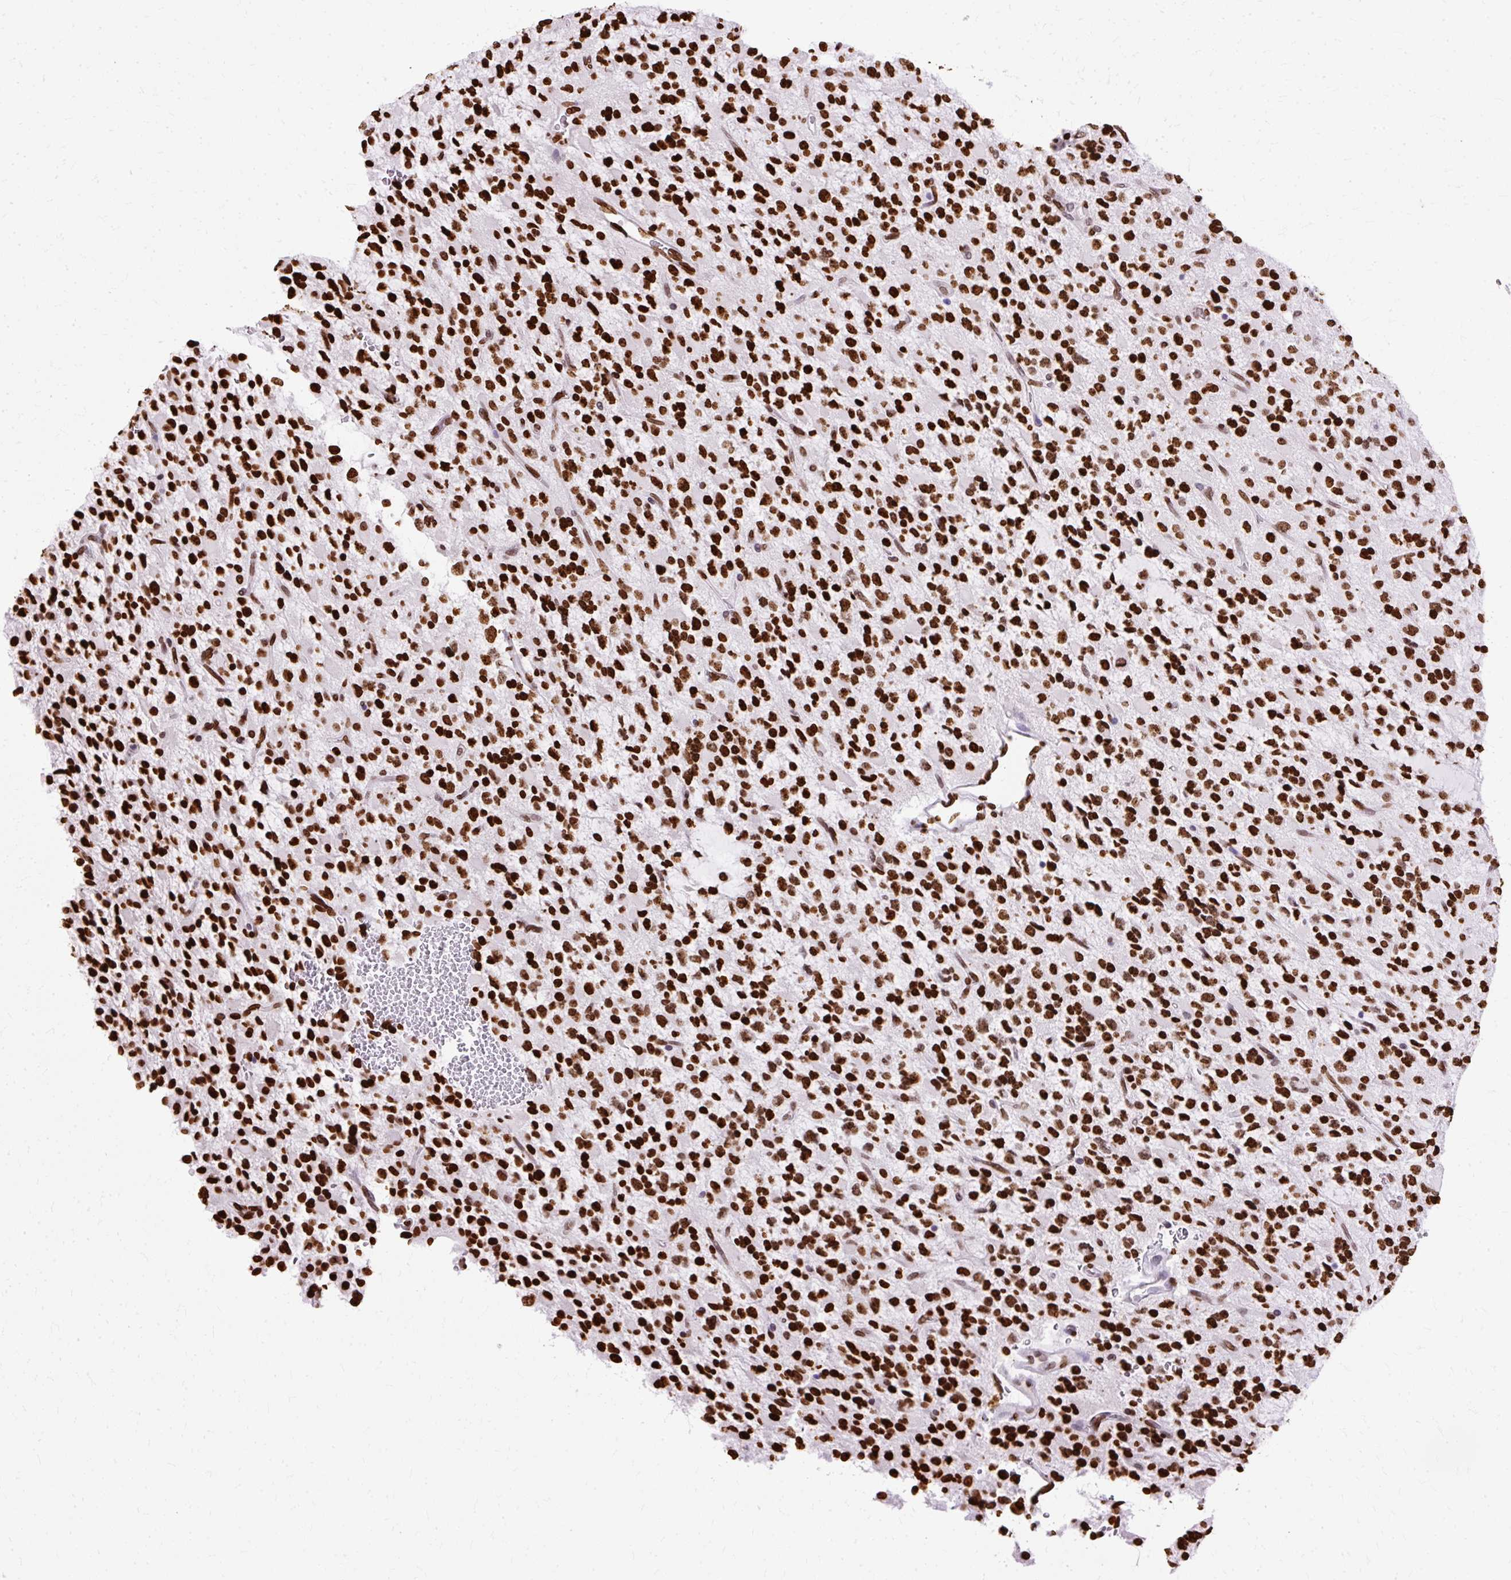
{"staining": {"intensity": "strong", "quantity": ">75%", "location": "nuclear"}, "tissue": "glioma", "cell_type": "Tumor cells", "image_type": "cancer", "snomed": [{"axis": "morphology", "description": "Glioma, malignant, High grade"}, {"axis": "topography", "description": "Brain"}], "caption": "This photomicrograph reveals immunohistochemistry staining of glioma, with high strong nuclear staining in about >75% of tumor cells.", "gene": "TMEM184C", "patient": {"sex": "male", "age": 34}}